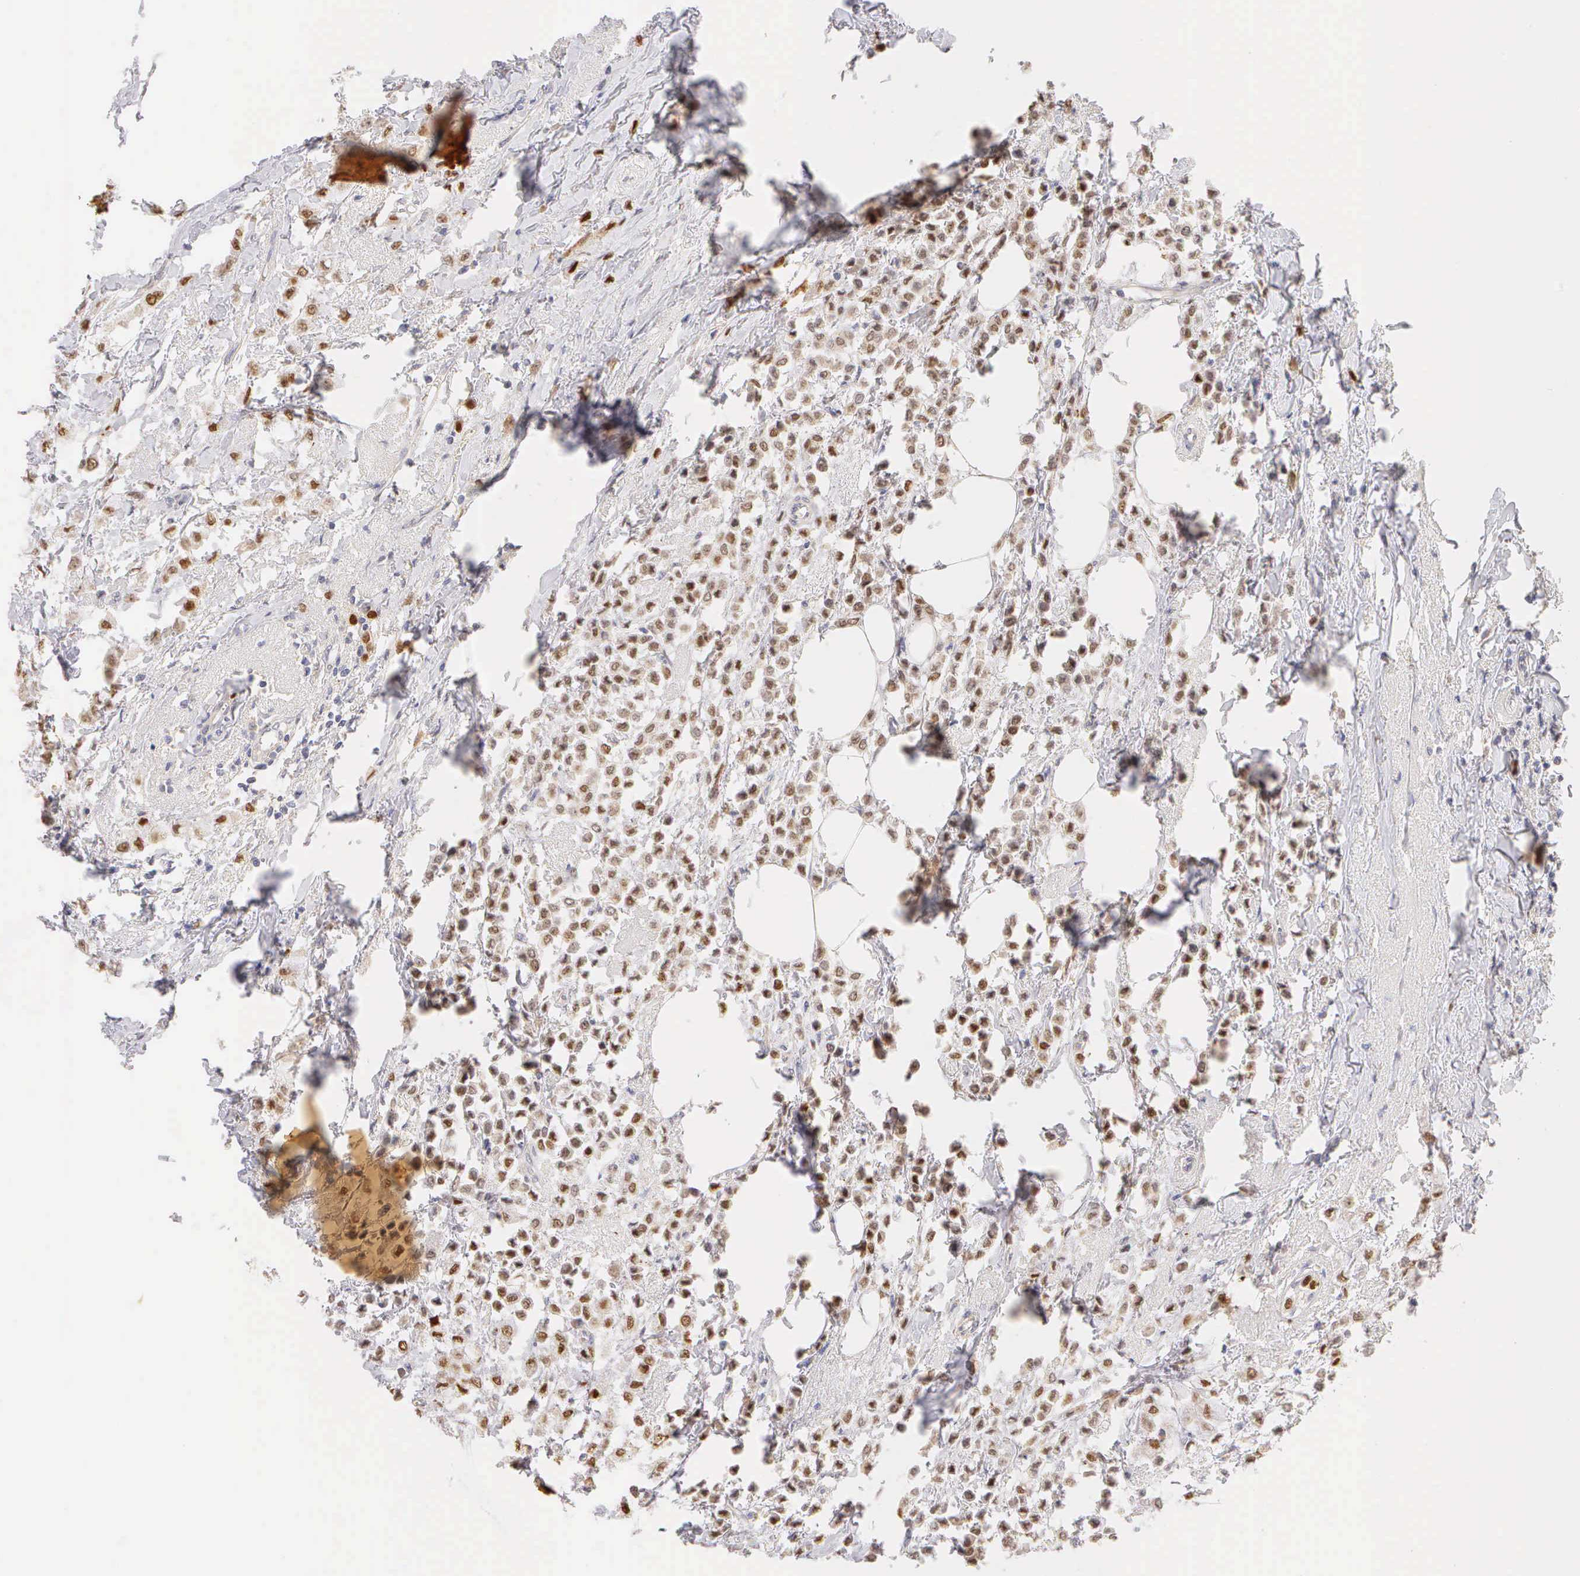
{"staining": {"intensity": "moderate", "quantity": ">75%", "location": "nuclear"}, "tissue": "breast cancer", "cell_type": "Tumor cells", "image_type": "cancer", "snomed": [{"axis": "morphology", "description": "Lobular carcinoma"}, {"axis": "topography", "description": "Breast"}], "caption": "Immunohistochemistry (IHC) of human breast cancer (lobular carcinoma) shows medium levels of moderate nuclear staining in approximately >75% of tumor cells.", "gene": "ESR1", "patient": {"sex": "female", "age": 85}}